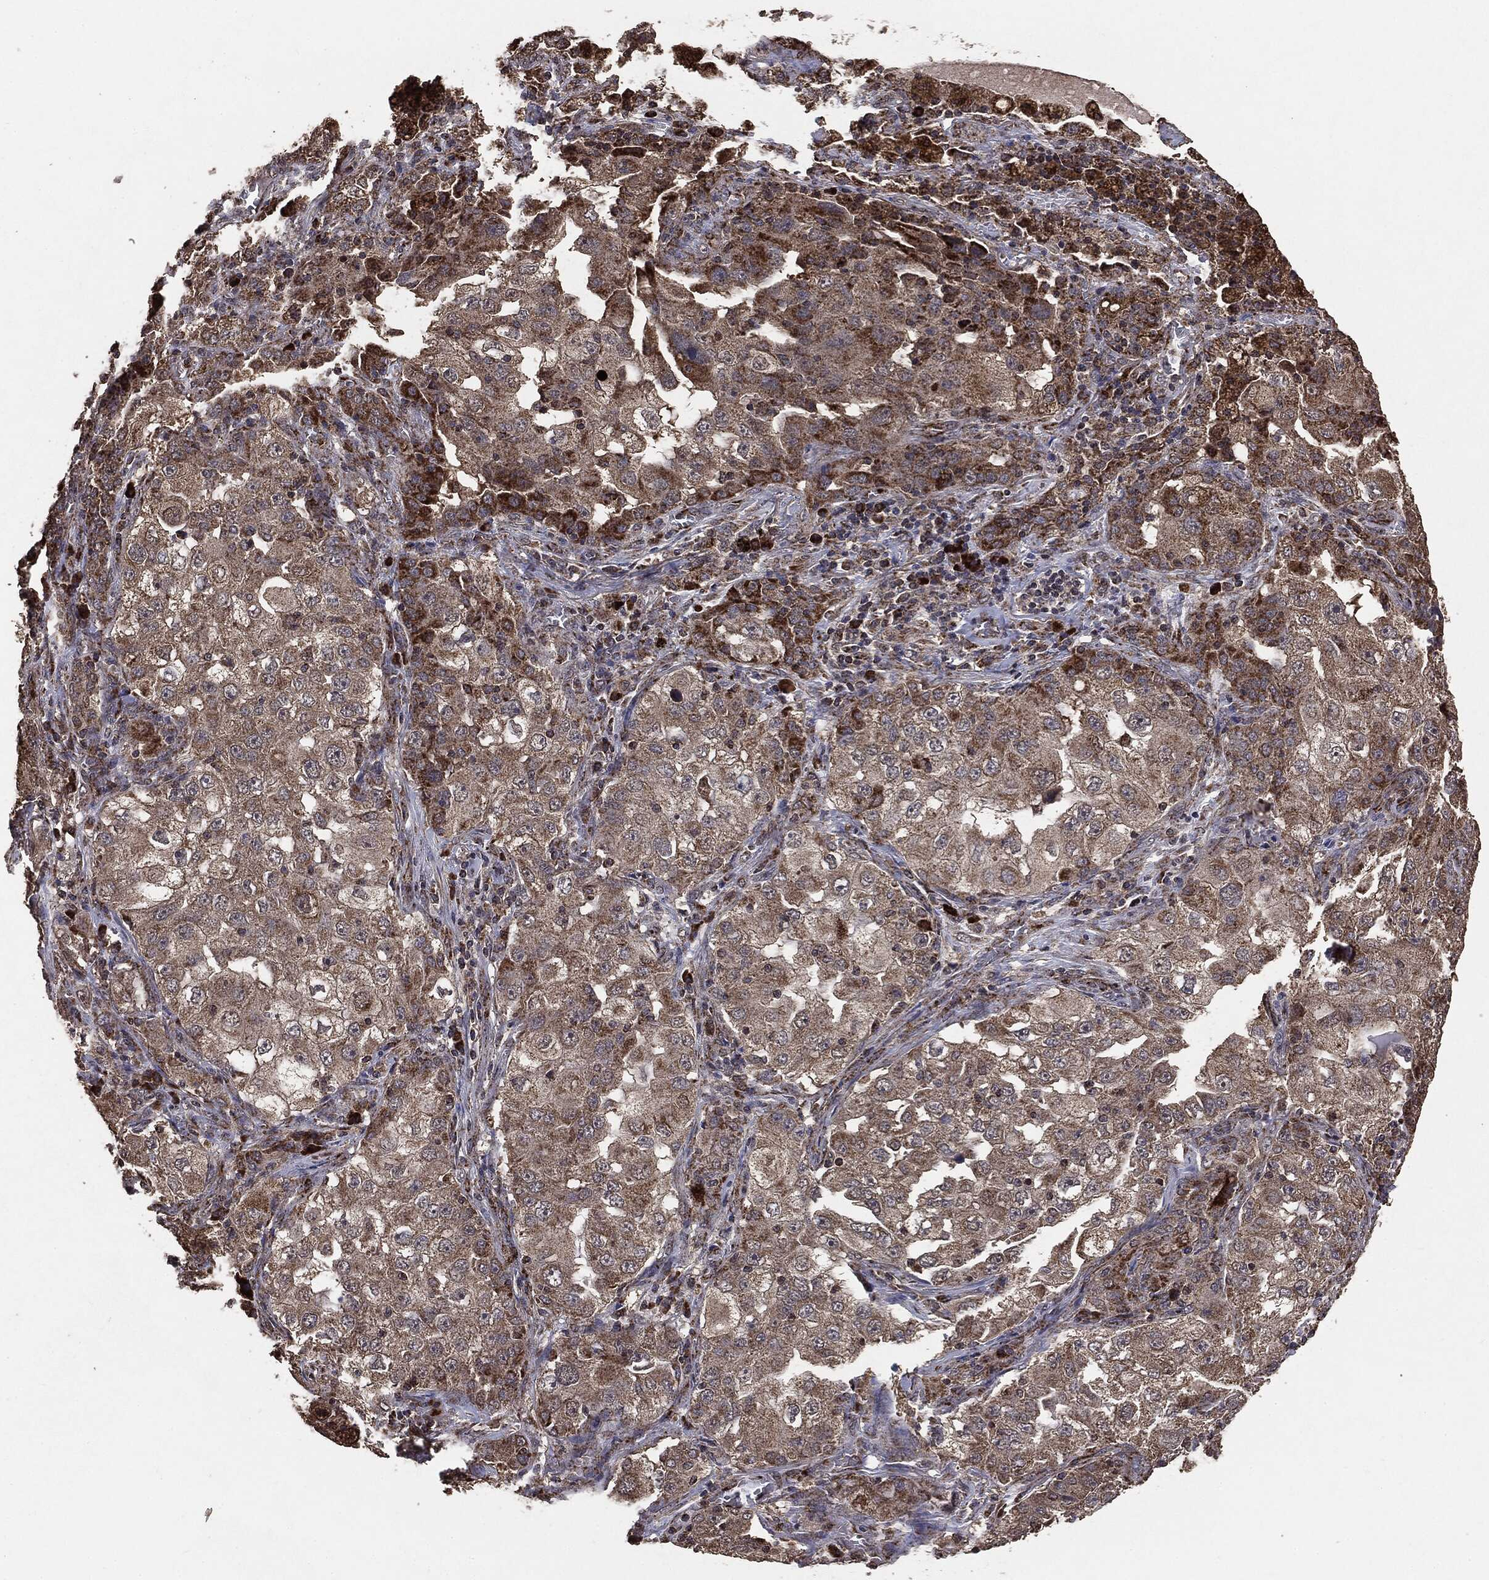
{"staining": {"intensity": "moderate", "quantity": ">75%", "location": "cytoplasmic/membranous"}, "tissue": "lung cancer", "cell_type": "Tumor cells", "image_type": "cancer", "snomed": [{"axis": "morphology", "description": "Adenocarcinoma, NOS"}, {"axis": "topography", "description": "Lung"}], "caption": "Protein staining reveals moderate cytoplasmic/membranous expression in about >75% of tumor cells in lung cancer.", "gene": "MTOR", "patient": {"sex": "female", "age": 61}}